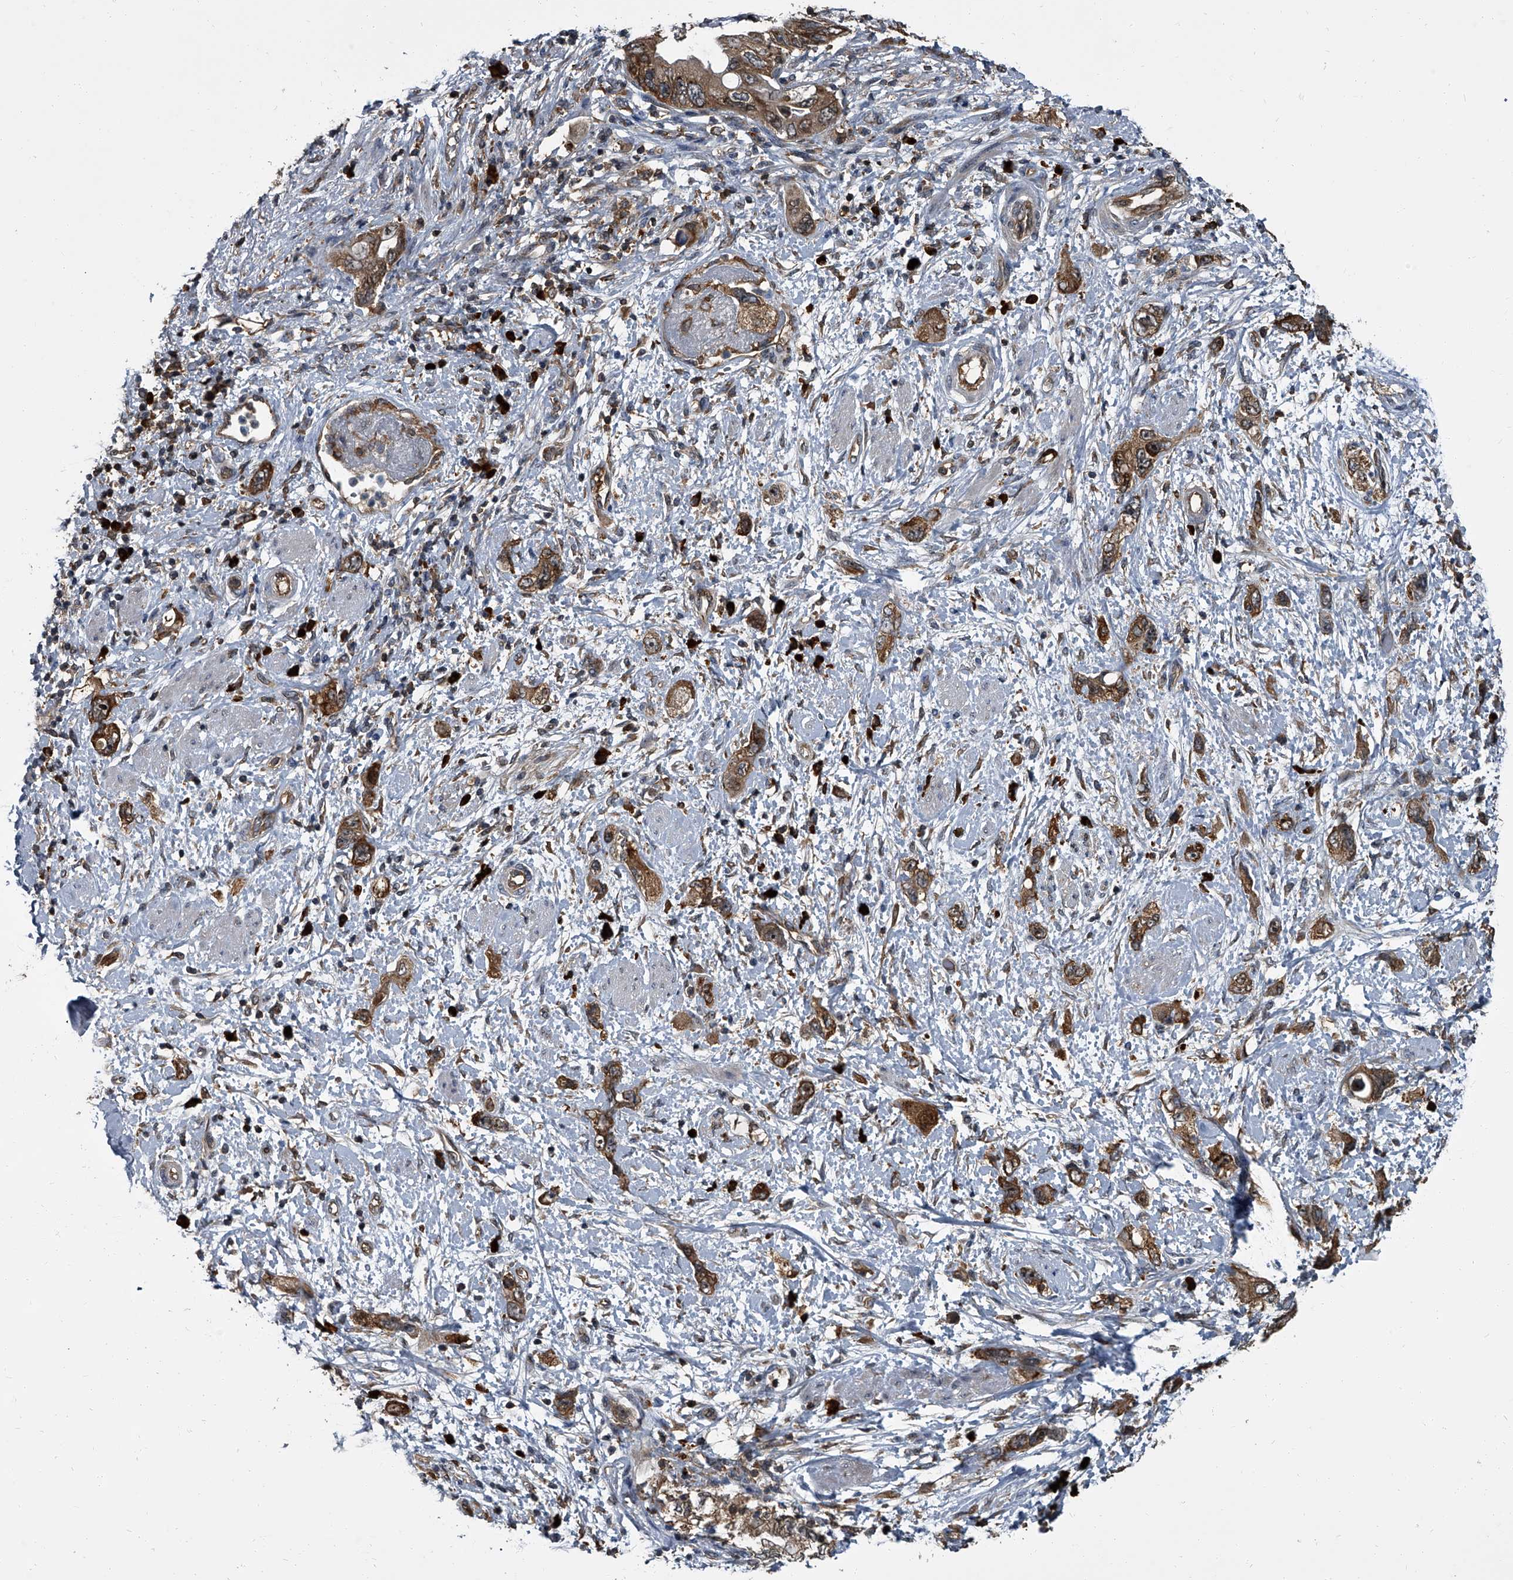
{"staining": {"intensity": "moderate", "quantity": ">75%", "location": "cytoplasmic/membranous"}, "tissue": "pancreatic cancer", "cell_type": "Tumor cells", "image_type": "cancer", "snomed": [{"axis": "morphology", "description": "Adenocarcinoma, NOS"}, {"axis": "topography", "description": "Pancreas"}], "caption": "Adenocarcinoma (pancreatic) stained for a protein shows moderate cytoplasmic/membranous positivity in tumor cells. (brown staining indicates protein expression, while blue staining denotes nuclei).", "gene": "CDV3", "patient": {"sex": "female", "age": 73}}